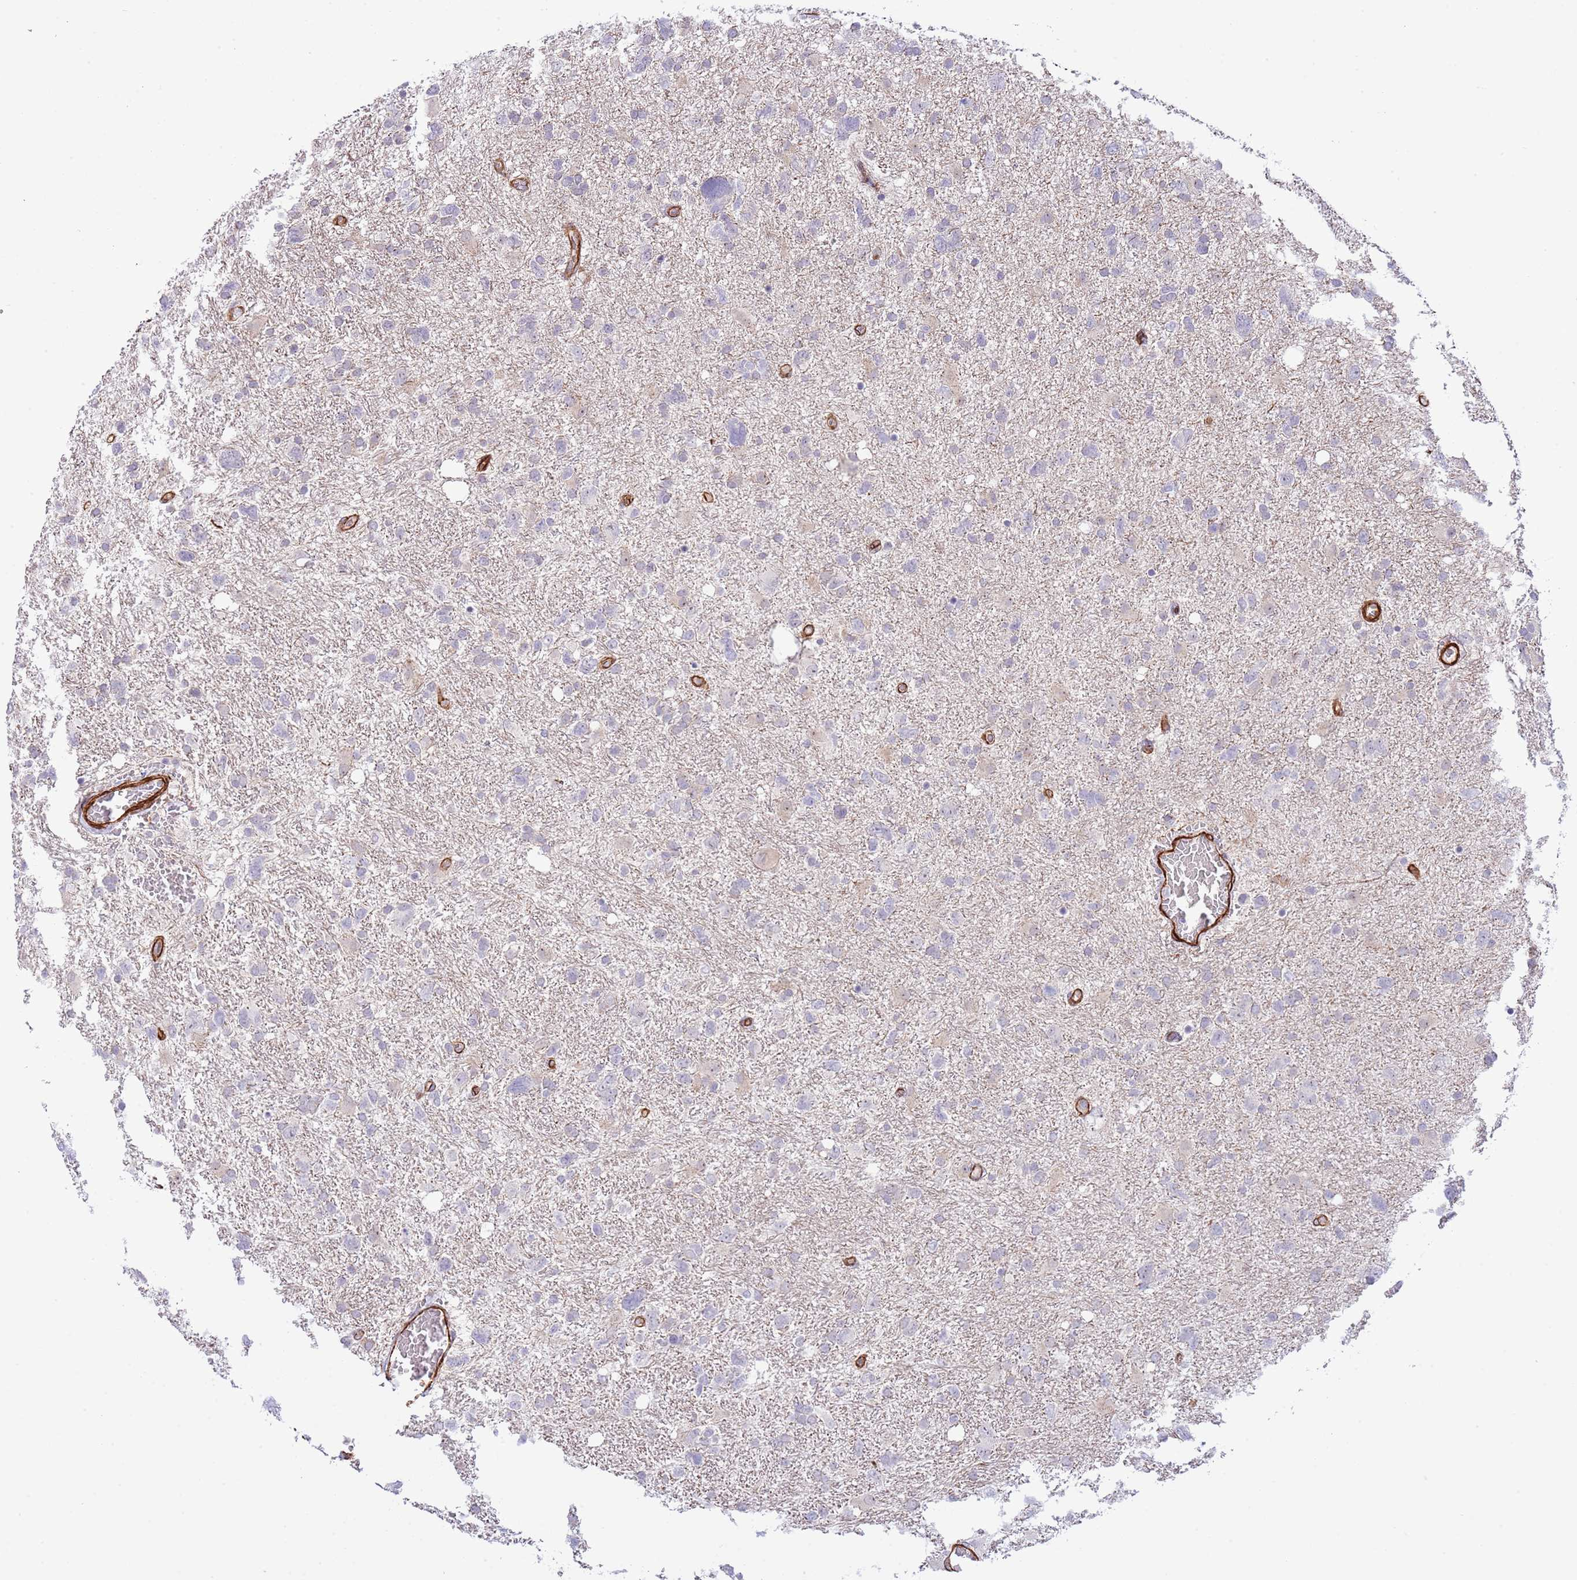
{"staining": {"intensity": "negative", "quantity": "none", "location": "none"}, "tissue": "glioma", "cell_type": "Tumor cells", "image_type": "cancer", "snomed": [{"axis": "morphology", "description": "Glioma, malignant, High grade"}, {"axis": "topography", "description": "Brain"}], "caption": "Immunohistochemistry of glioma reveals no staining in tumor cells.", "gene": "NEK3", "patient": {"sex": "male", "age": 61}}